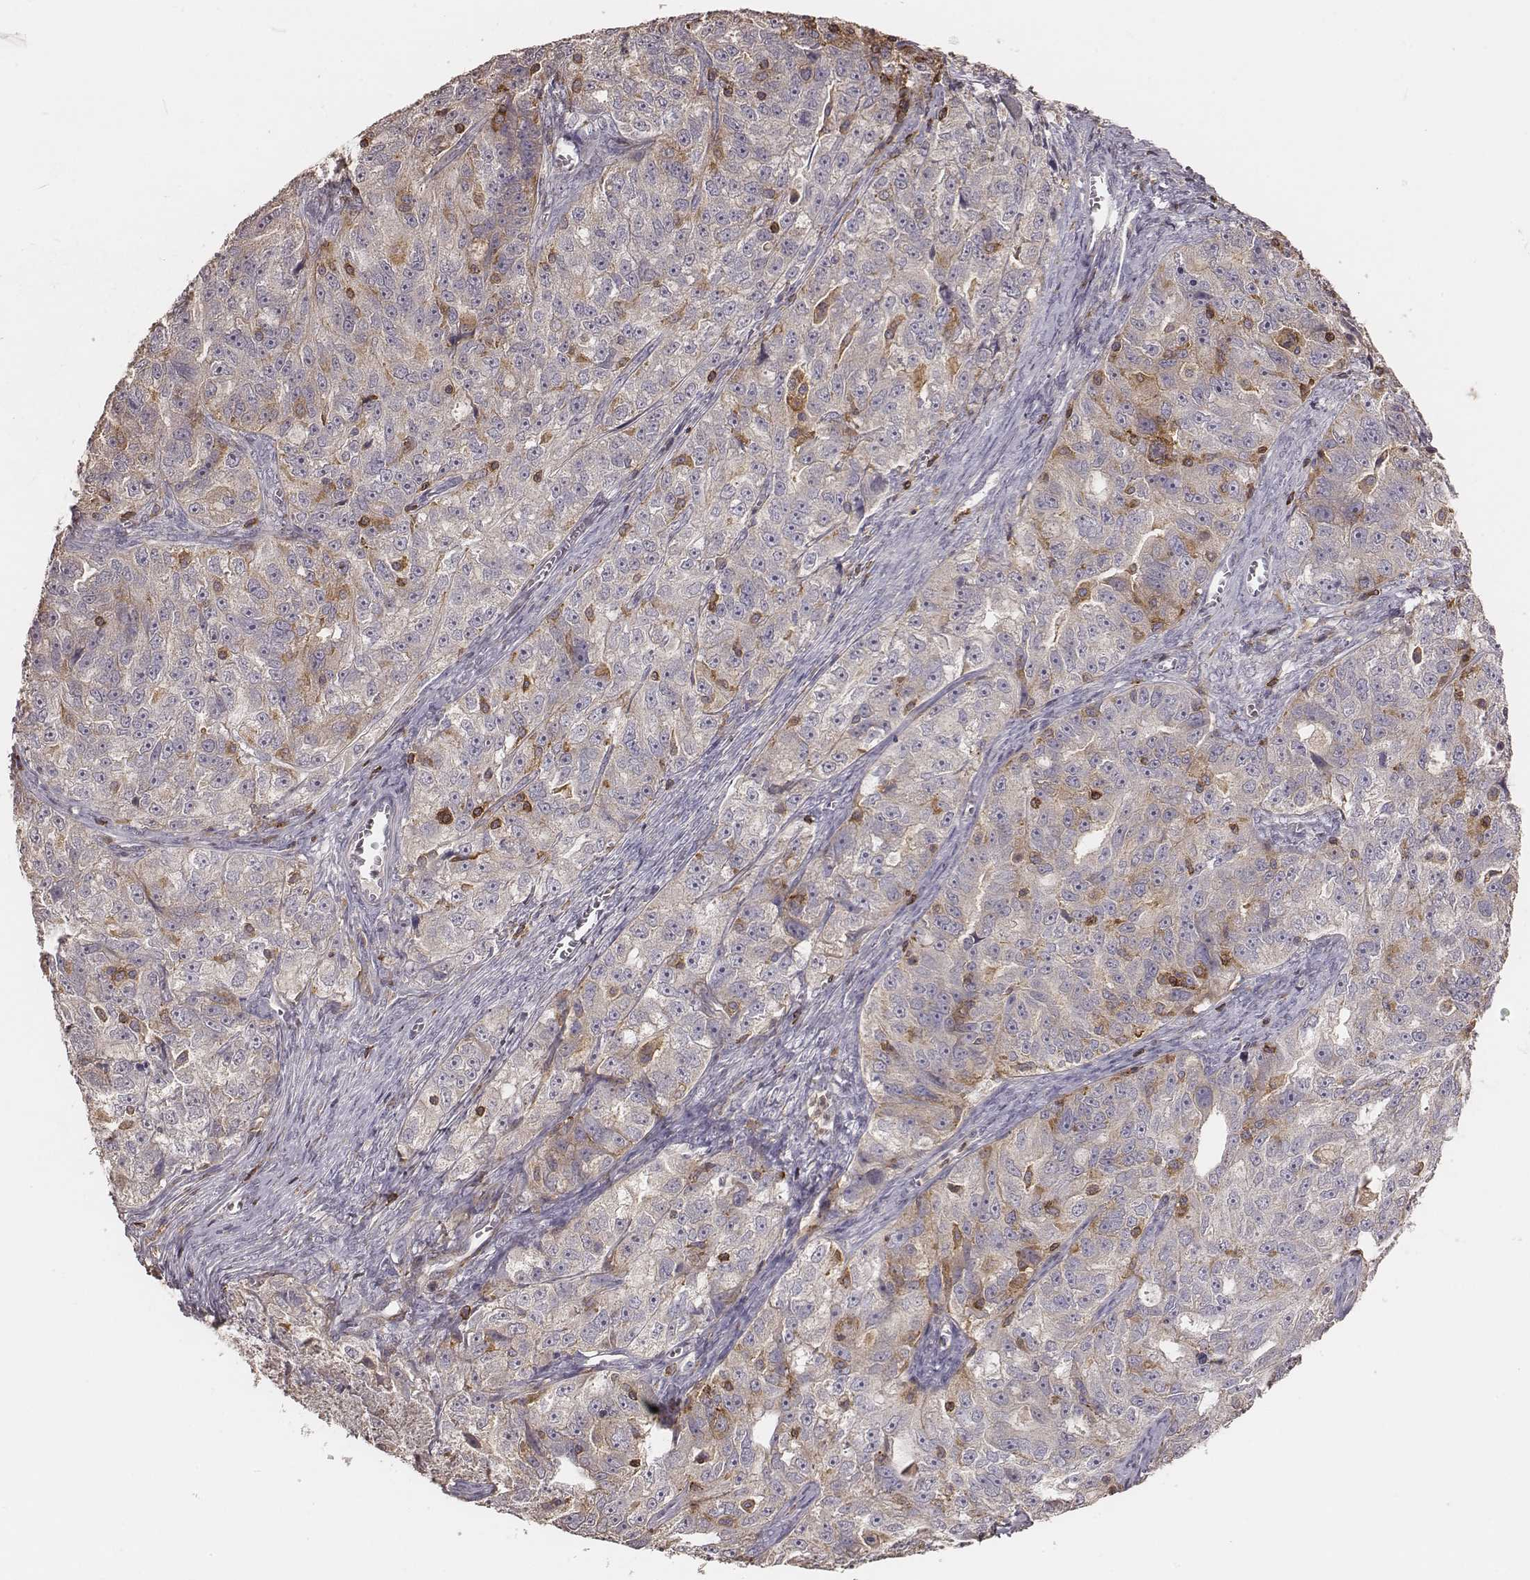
{"staining": {"intensity": "negative", "quantity": "none", "location": "none"}, "tissue": "ovarian cancer", "cell_type": "Tumor cells", "image_type": "cancer", "snomed": [{"axis": "morphology", "description": "Cystadenocarcinoma, serous, NOS"}, {"axis": "topography", "description": "Ovary"}], "caption": "Micrograph shows no significant protein positivity in tumor cells of ovarian serous cystadenocarcinoma. Nuclei are stained in blue.", "gene": "PILRA", "patient": {"sex": "female", "age": 51}}